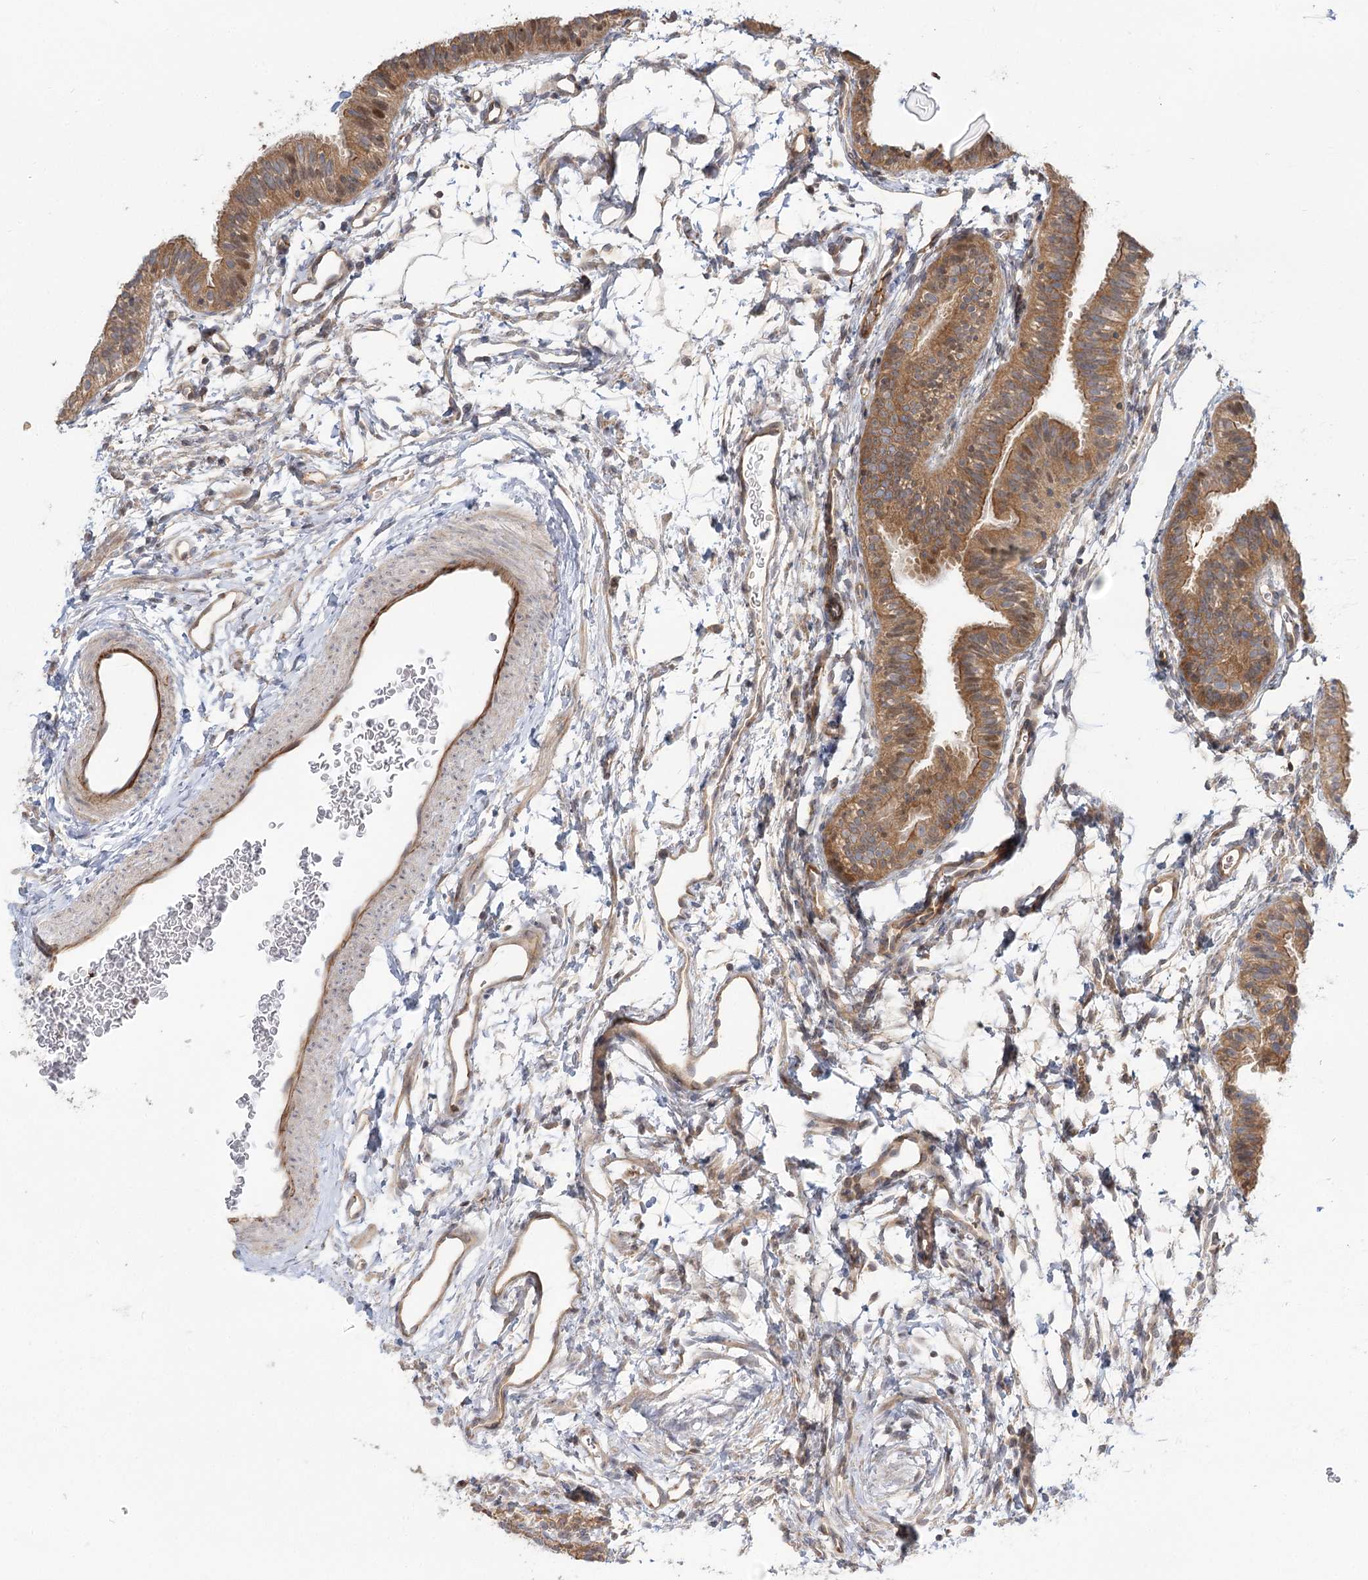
{"staining": {"intensity": "moderate", "quantity": ">75%", "location": "cytoplasmic/membranous"}, "tissue": "fallopian tube", "cell_type": "Glandular cells", "image_type": "normal", "snomed": [{"axis": "morphology", "description": "Normal tissue, NOS"}, {"axis": "topography", "description": "Fallopian tube"}], "caption": "DAB (3,3'-diaminobenzidine) immunohistochemical staining of normal fallopian tube shows moderate cytoplasmic/membranous protein expression in about >75% of glandular cells. Using DAB (brown) and hematoxylin (blue) stains, captured at high magnification using brightfield microscopy.", "gene": "GUCY2C", "patient": {"sex": "female", "age": 35}}